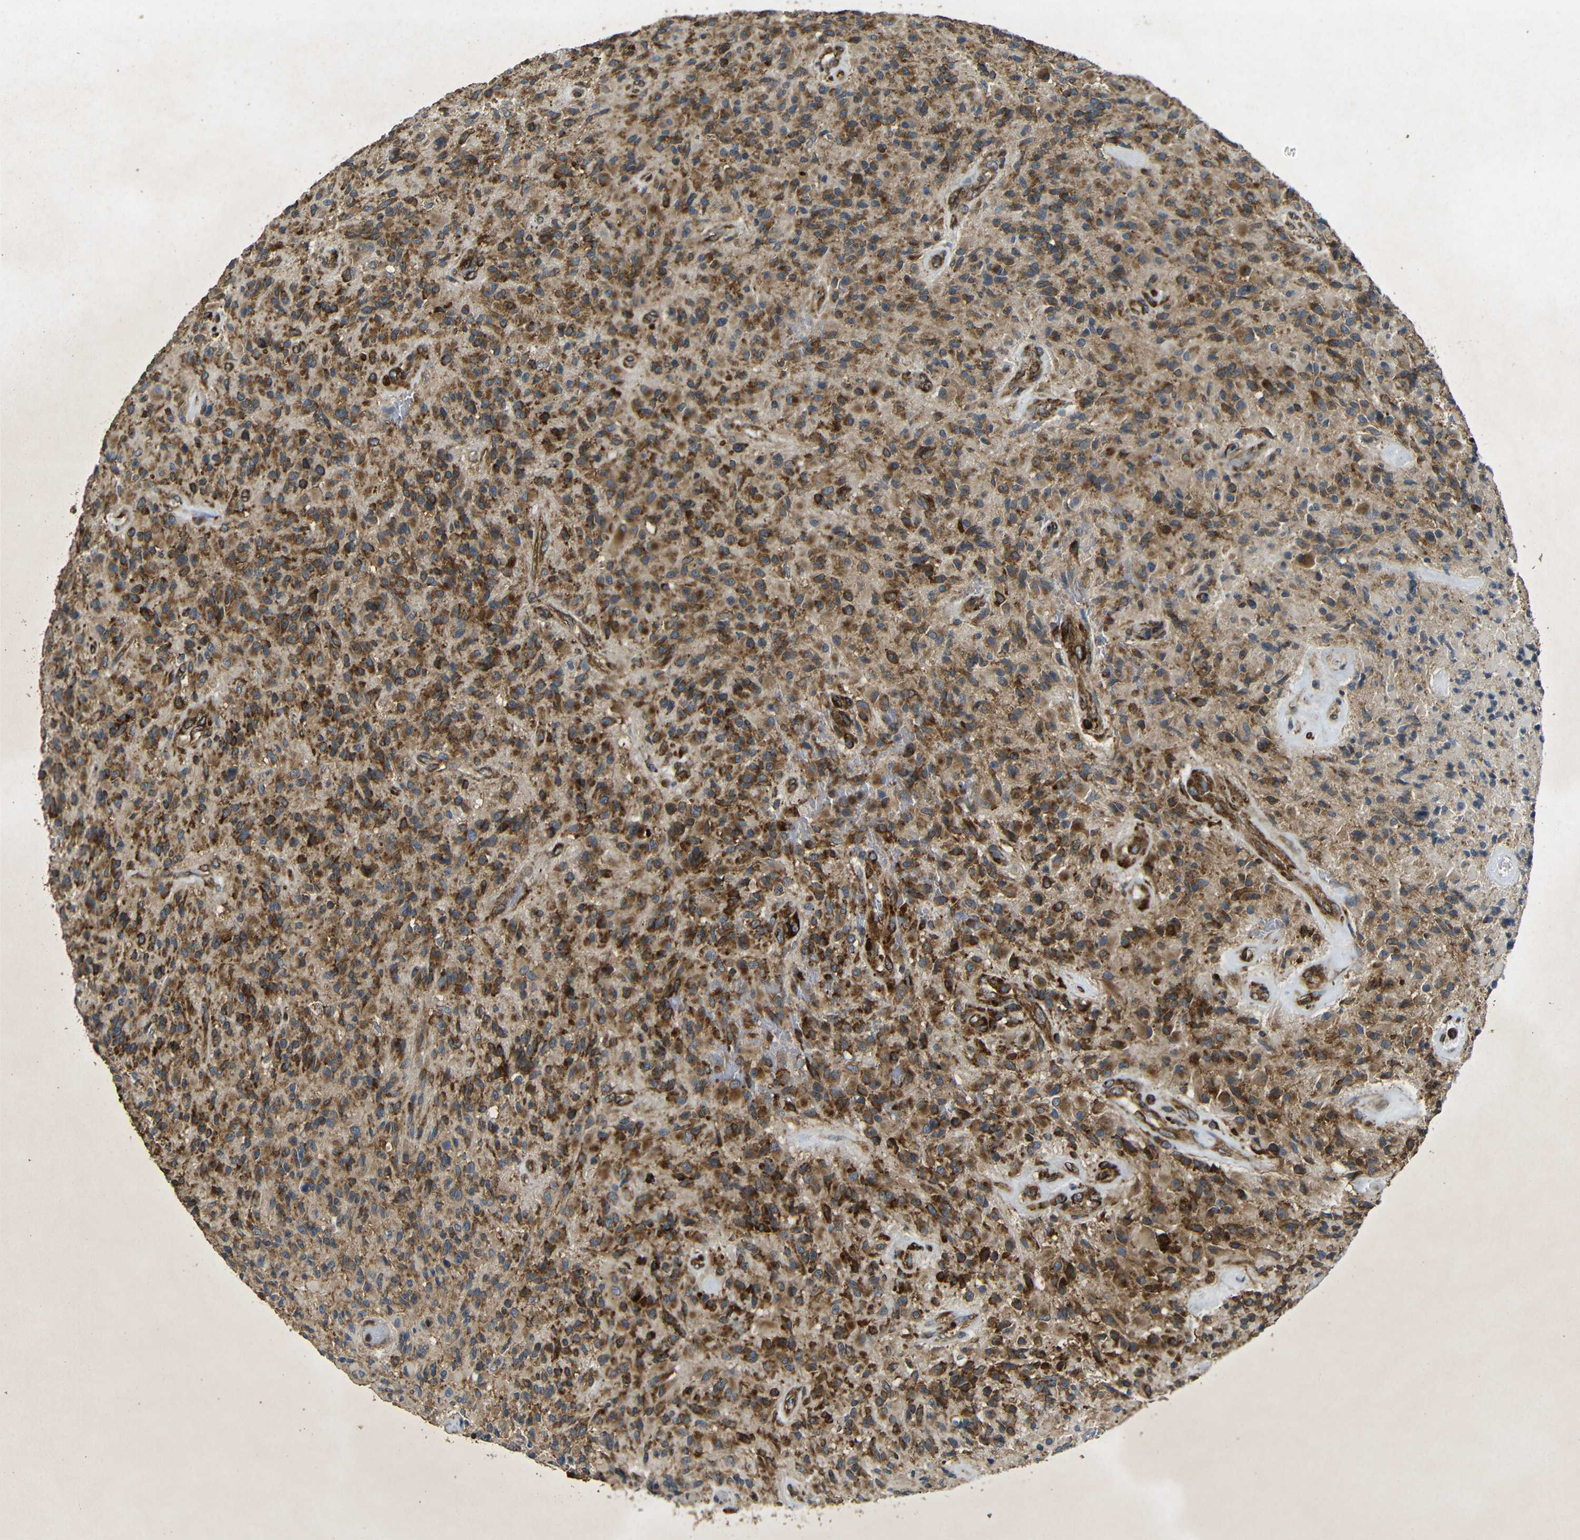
{"staining": {"intensity": "strong", "quantity": ">75%", "location": "cytoplasmic/membranous"}, "tissue": "glioma", "cell_type": "Tumor cells", "image_type": "cancer", "snomed": [{"axis": "morphology", "description": "Glioma, malignant, High grade"}, {"axis": "topography", "description": "Brain"}], "caption": "Strong cytoplasmic/membranous protein staining is seen in about >75% of tumor cells in malignant glioma (high-grade). The protein of interest is stained brown, and the nuclei are stained in blue (DAB IHC with brightfield microscopy, high magnification).", "gene": "BTF3", "patient": {"sex": "male", "age": 71}}